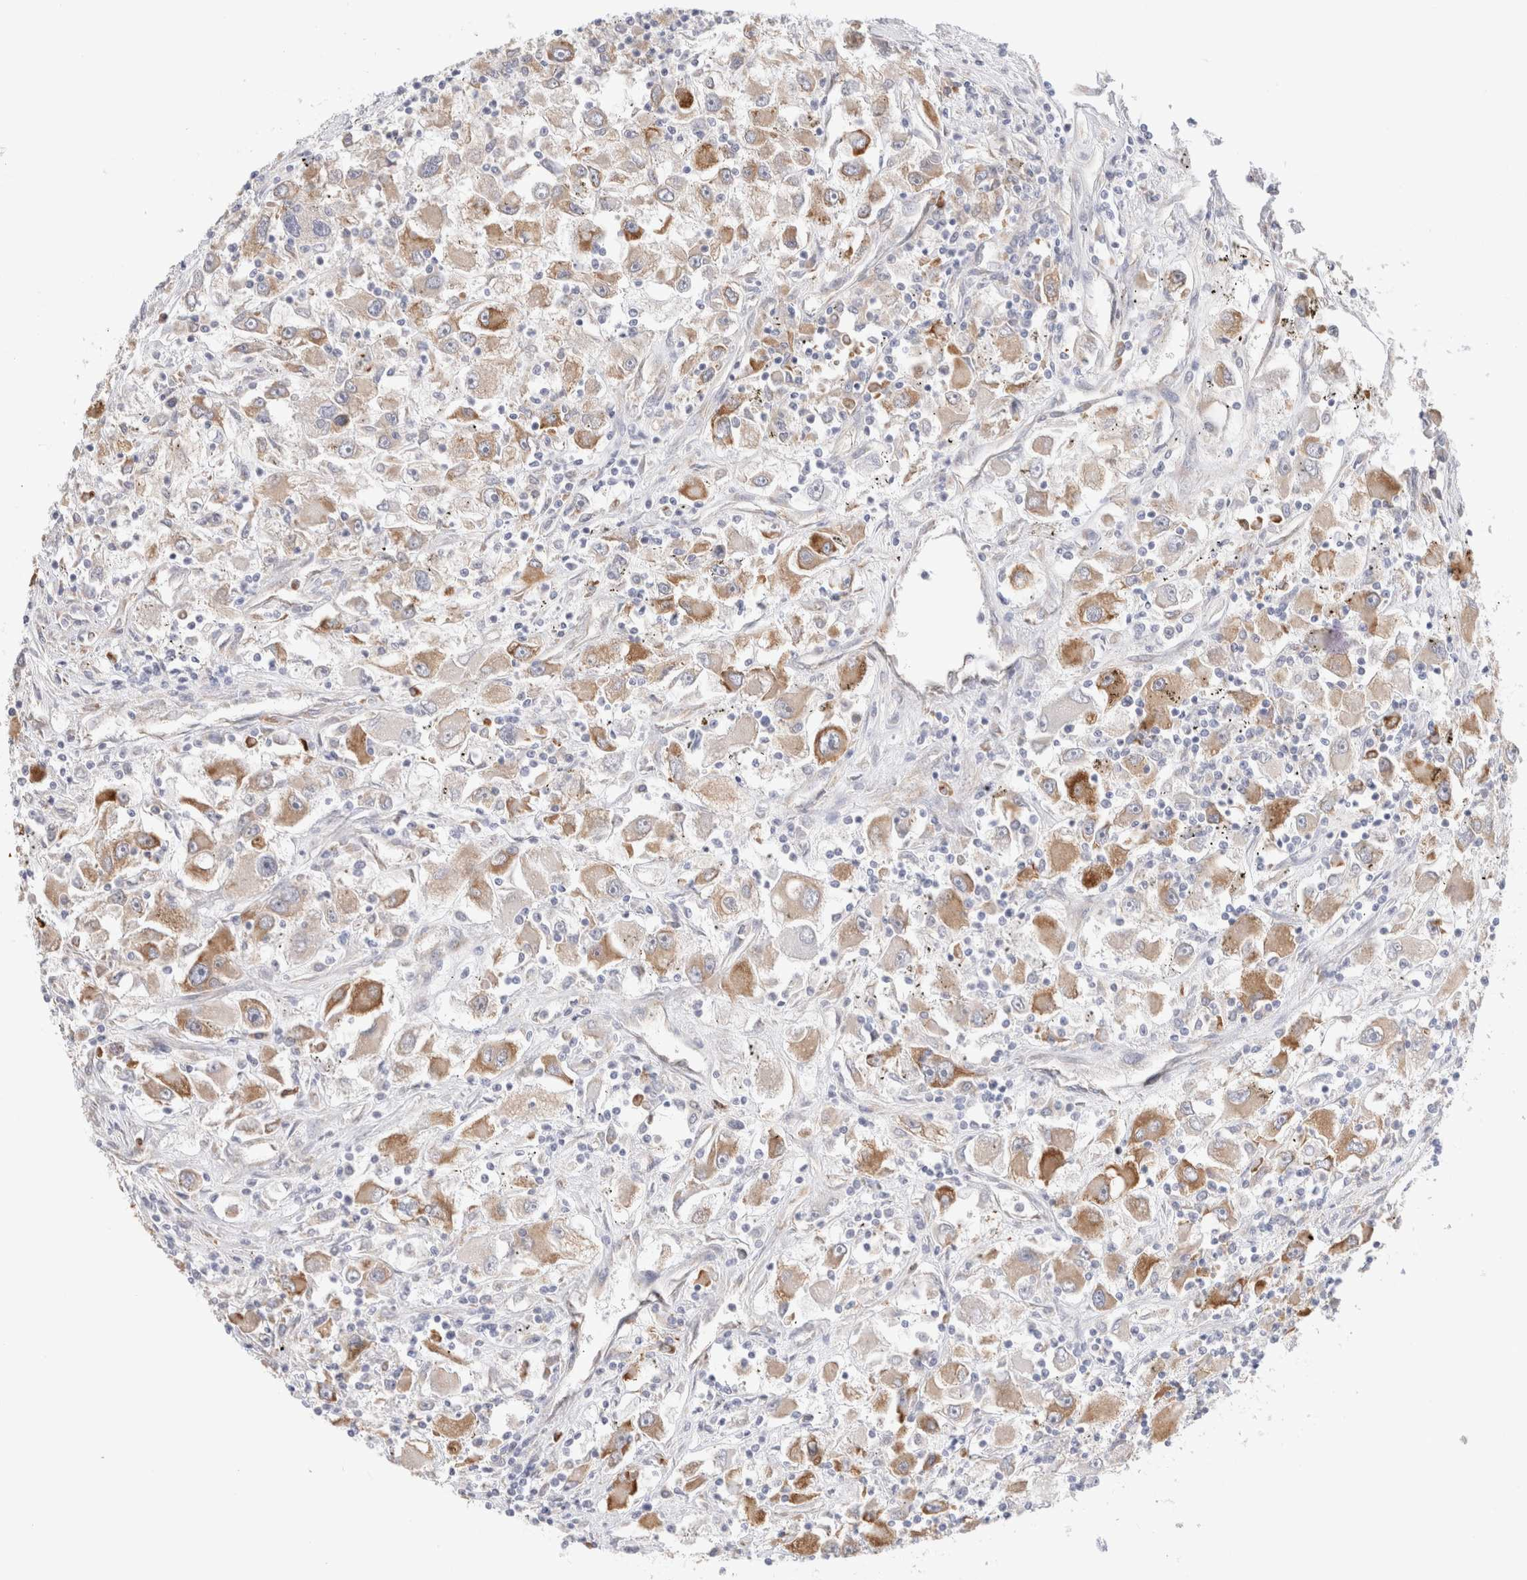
{"staining": {"intensity": "moderate", "quantity": "<25%", "location": "cytoplasmic/membranous"}, "tissue": "renal cancer", "cell_type": "Tumor cells", "image_type": "cancer", "snomed": [{"axis": "morphology", "description": "Adenocarcinoma, NOS"}, {"axis": "topography", "description": "Kidney"}], "caption": "Approximately <25% of tumor cells in renal adenocarcinoma demonstrate moderate cytoplasmic/membranous protein staining as visualized by brown immunohistochemical staining.", "gene": "CSK", "patient": {"sex": "female", "age": 52}}